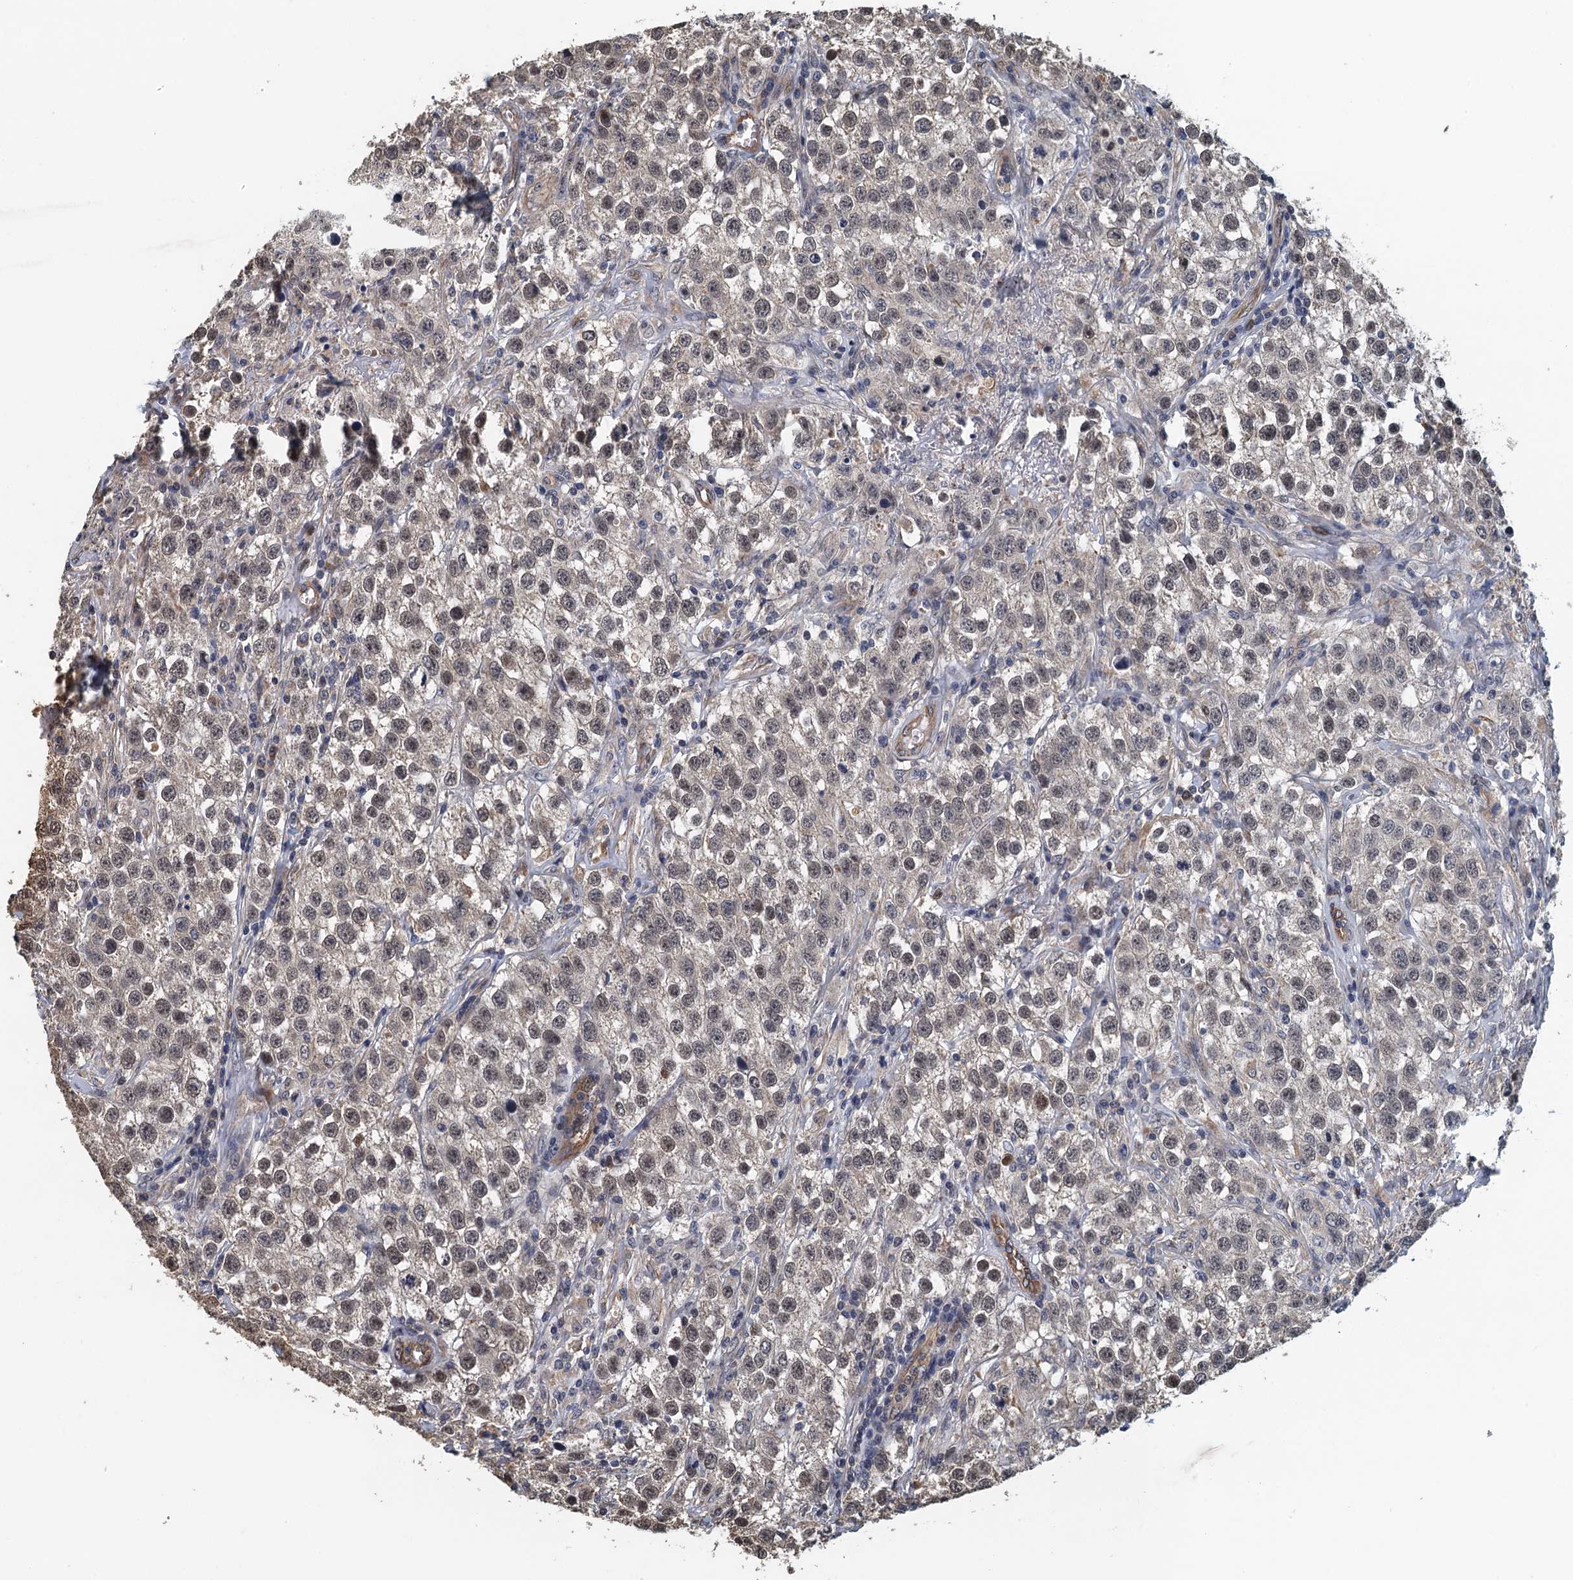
{"staining": {"intensity": "negative", "quantity": "none", "location": "none"}, "tissue": "testis cancer", "cell_type": "Tumor cells", "image_type": "cancer", "snomed": [{"axis": "morphology", "description": "Seminoma, NOS"}, {"axis": "morphology", "description": "Carcinoma, Embryonal, NOS"}, {"axis": "topography", "description": "Testis"}], "caption": "The histopathology image shows no staining of tumor cells in testis seminoma.", "gene": "ACSBG1", "patient": {"sex": "male", "age": 43}}